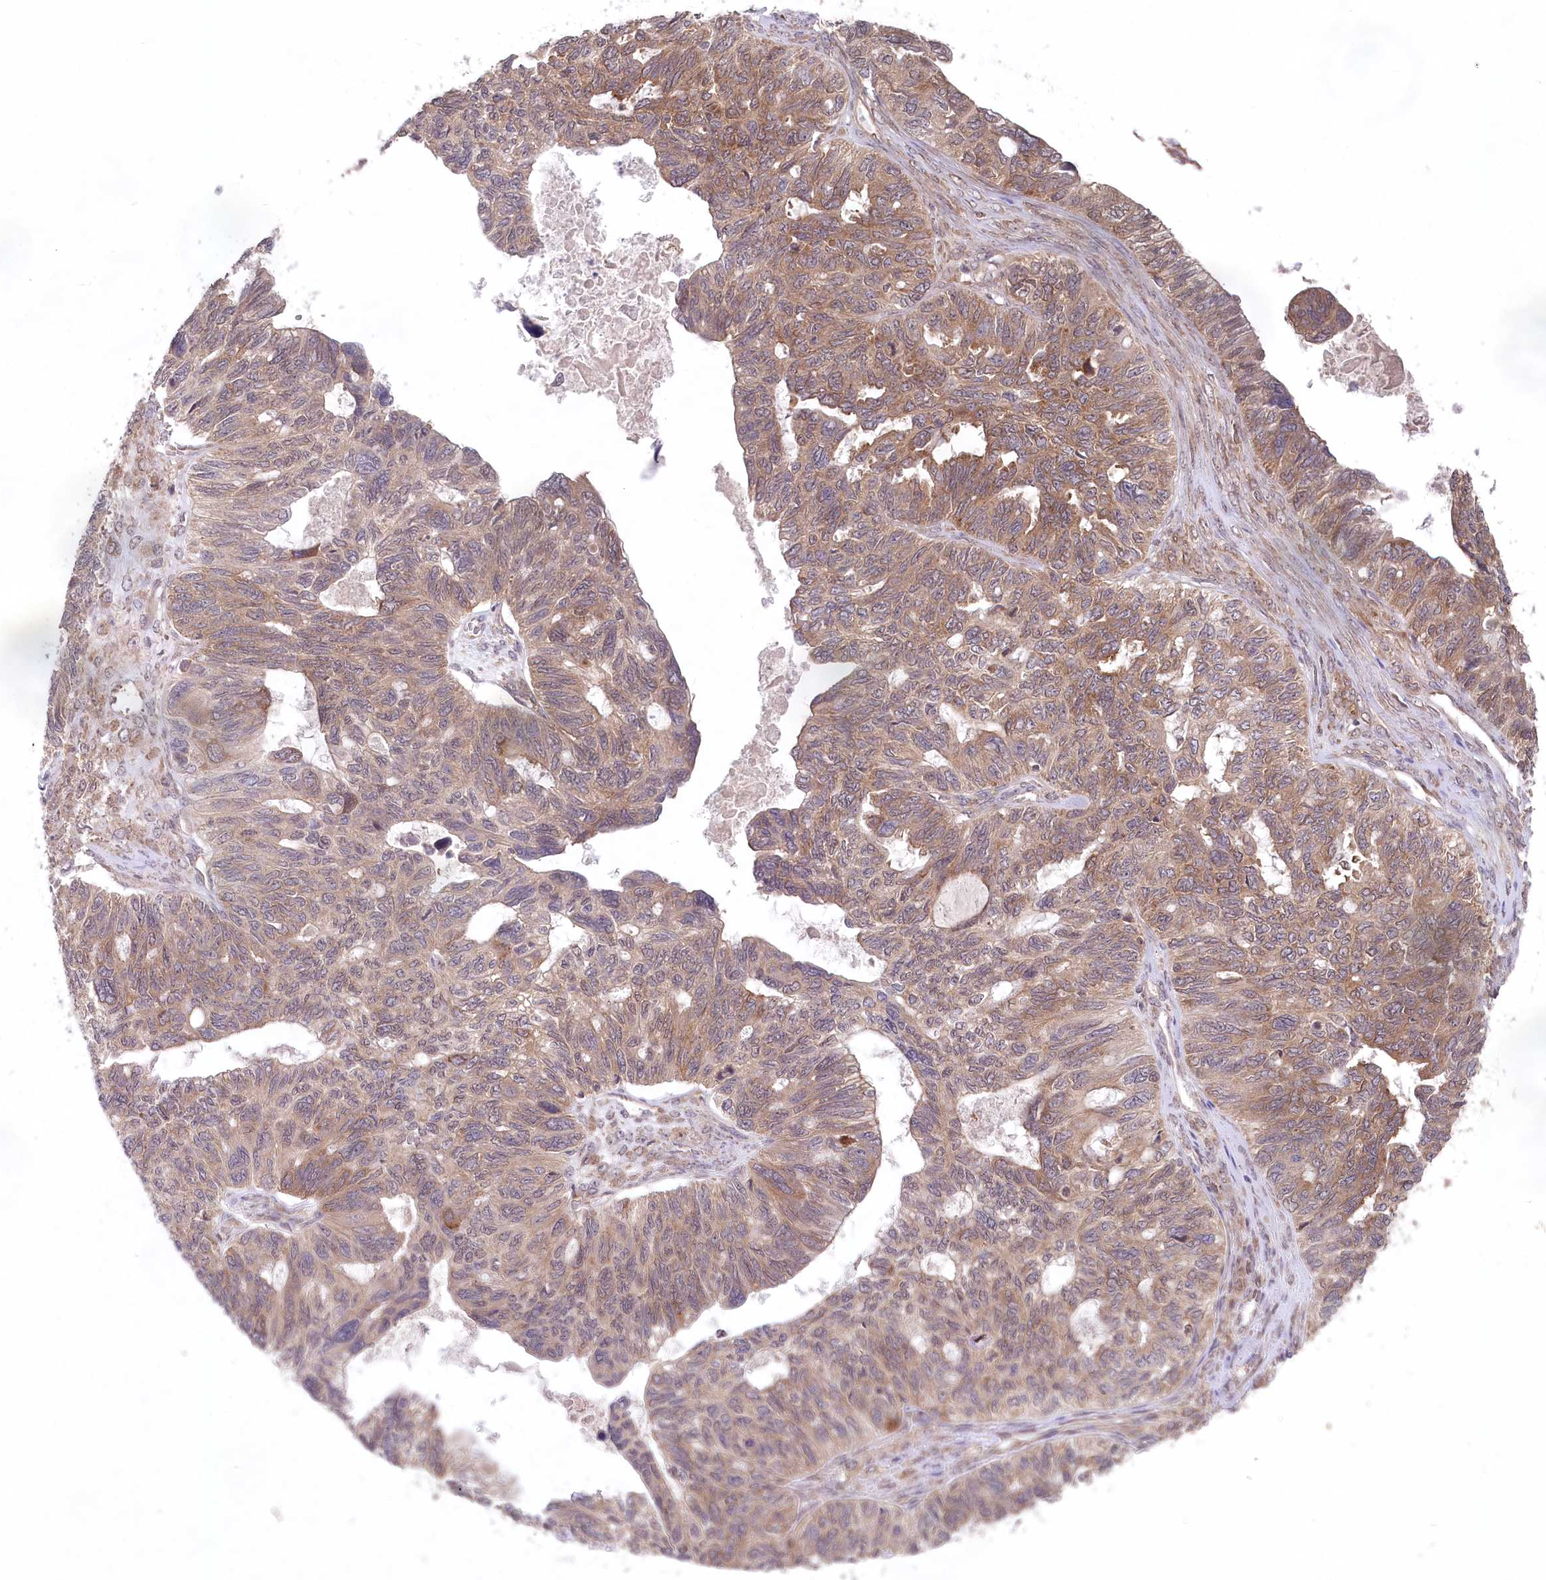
{"staining": {"intensity": "moderate", "quantity": "25%-75%", "location": "cytoplasmic/membranous"}, "tissue": "ovarian cancer", "cell_type": "Tumor cells", "image_type": "cancer", "snomed": [{"axis": "morphology", "description": "Cystadenocarcinoma, serous, NOS"}, {"axis": "topography", "description": "Ovary"}], "caption": "Tumor cells reveal moderate cytoplasmic/membranous staining in approximately 25%-75% of cells in ovarian cancer. The staining was performed using DAB, with brown indicating positive protein expression. Nuclei are stained blue with hematoxylin.", "gene": "PPP1R21", "patient": {"sex": "female", "age": 79}}